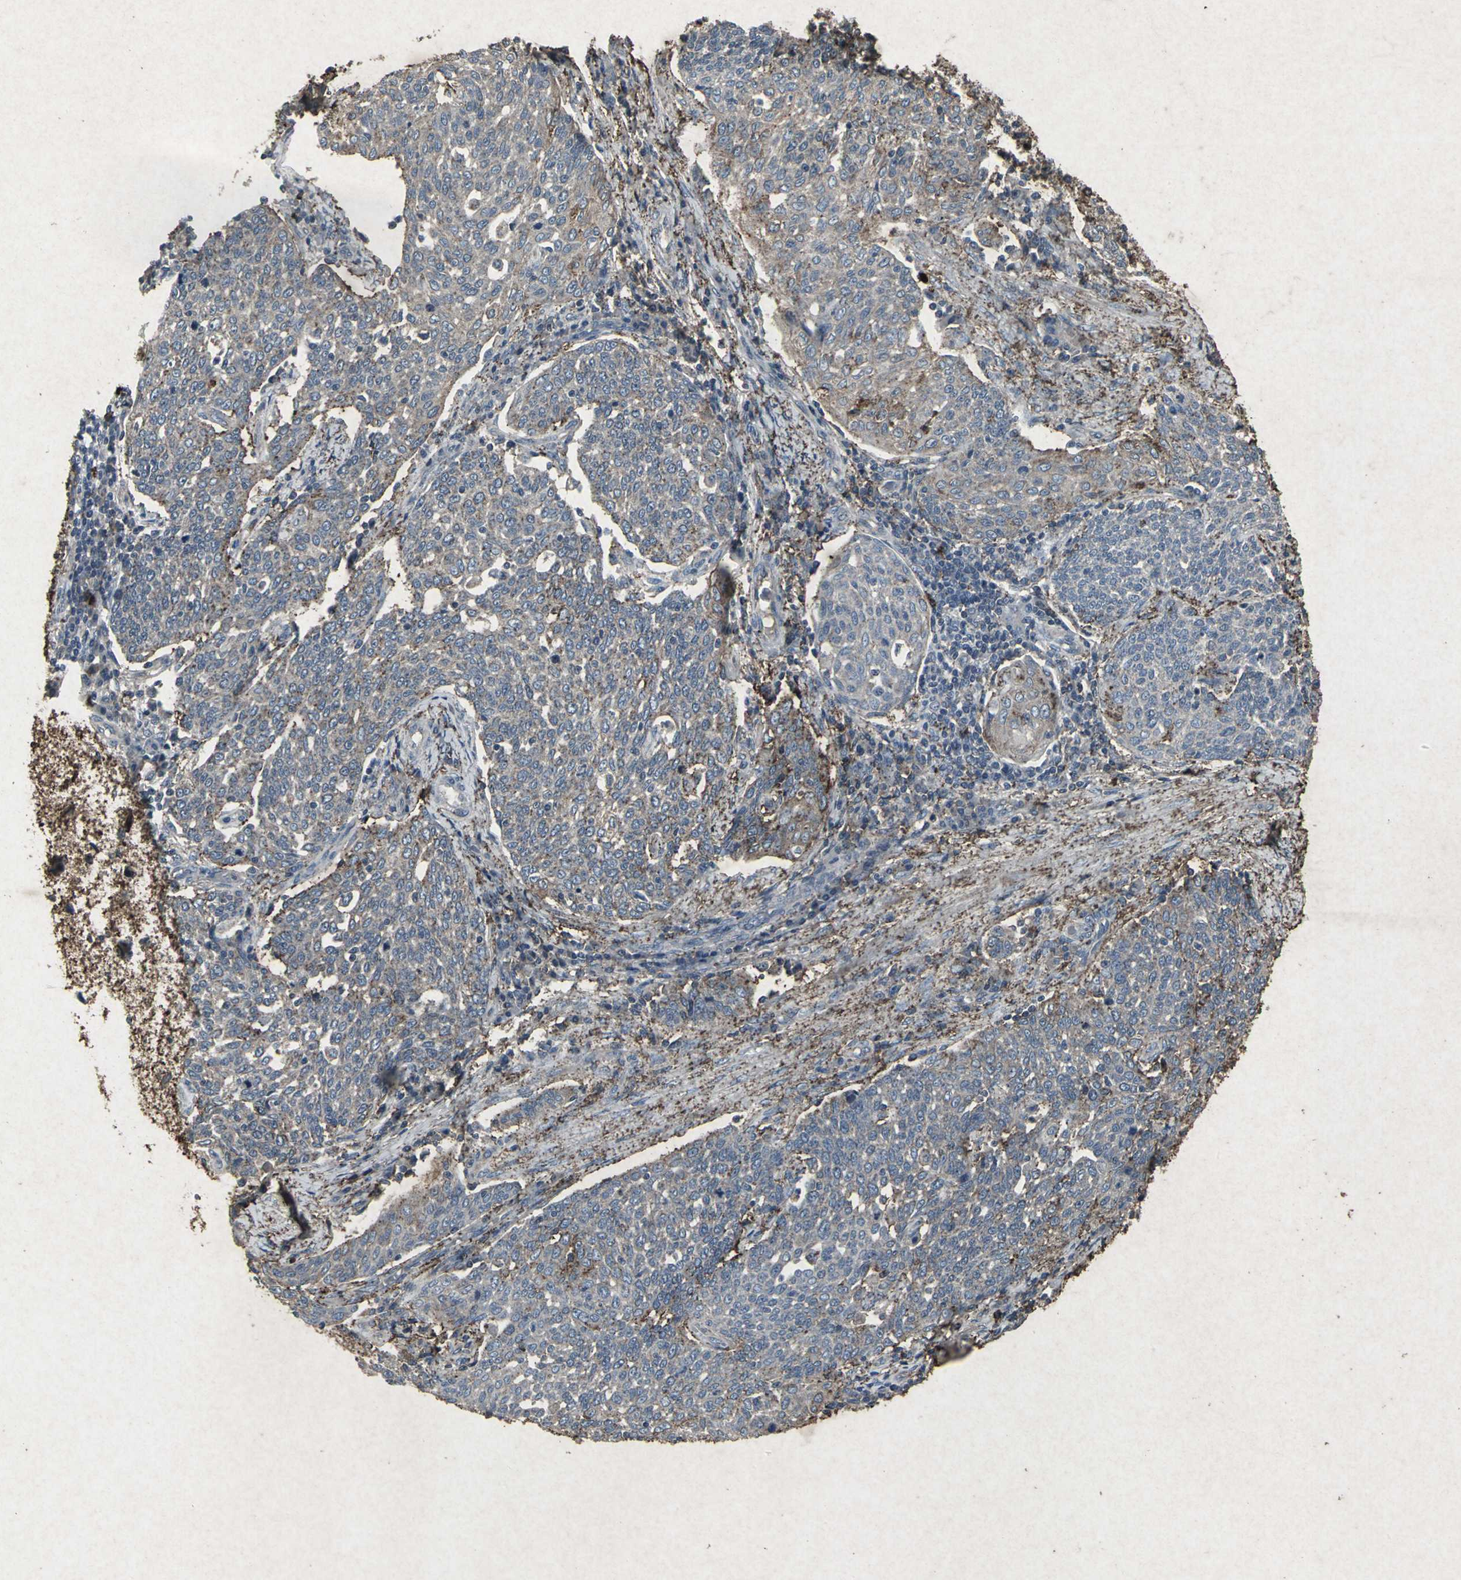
{"staining": {"intensity": "strong", "quantity": "<25%", "location": "cytoplasmic/membranous"}, "tissue": "cervical cancer", "cell_type": "Tumor cells", "image_type": "cancer", "snomed": [{"axis": "morphology", "description": "Squamous cell carcinoma, NOS"}, {"axis": "topography", "description": "Cervix"}], "caption": "Protein expression analysis of human cervical cancer (squamous cell carcinoma) reveals strong cytoplasmic/membranous staining in approximately <25% of tumor cells.", "gene": "CCR9", "patient": {"sex": "female", "age": 34}}